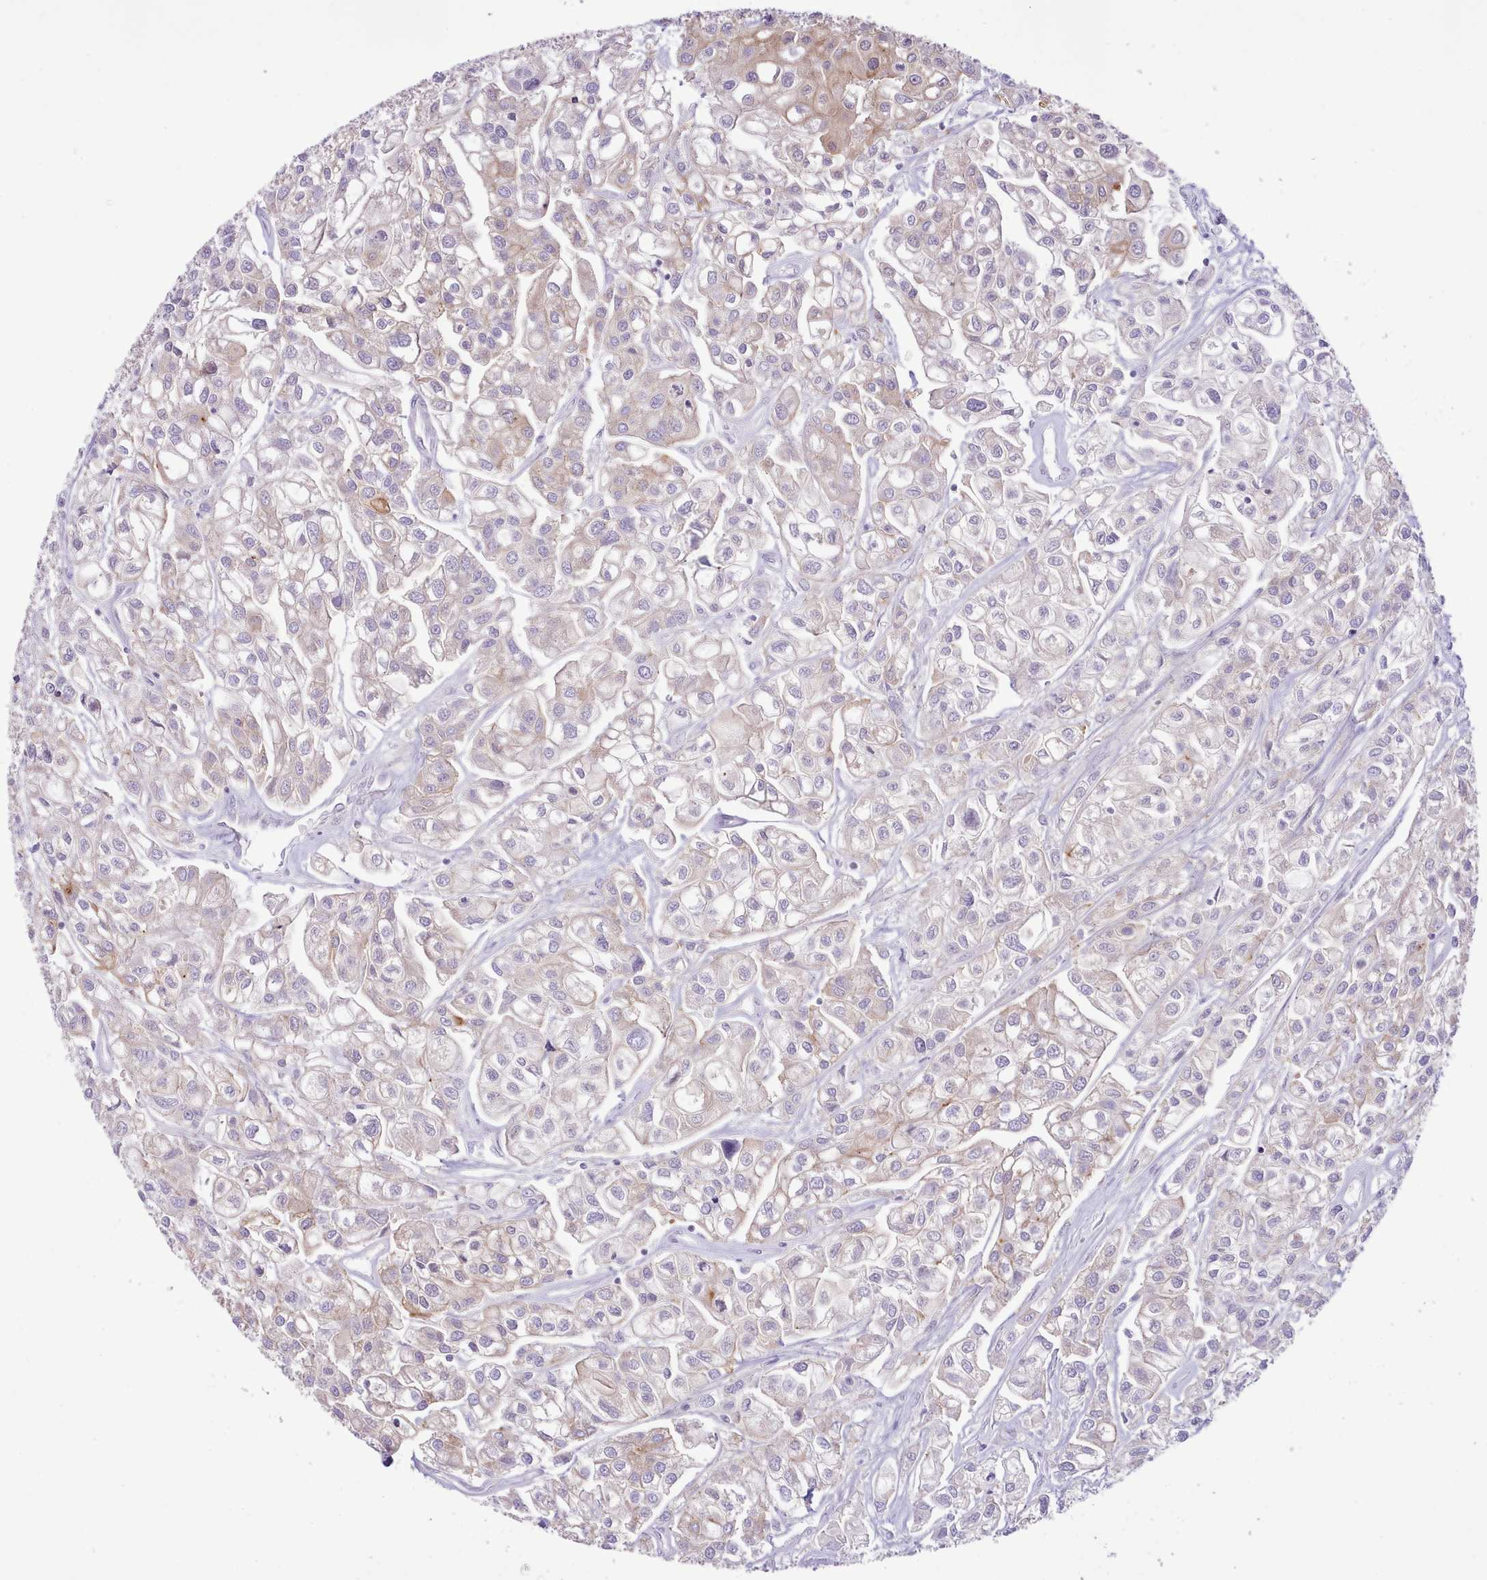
{"staining": {"intensity": "weak", "quantity": "25%-75%", "location": "cytoplasmic/membranous"}, "tissue": "urothelial cancer", "cell_type": "Tumor cells", "image_type": "cancer", "snomed": [{"axis": "morphology", "description": "Urothelial carcinoma, High grade"}, {"axis": "topography", "description": "Urinary bladder"}], "caption": "Urothelial cancer stained with IHC exhibits weak cytoplasmic/membranous staining in approximately 25%-75% of tumor cells.", "gene": "MDFI", "patient": {"sex": "male", "age": 67}}